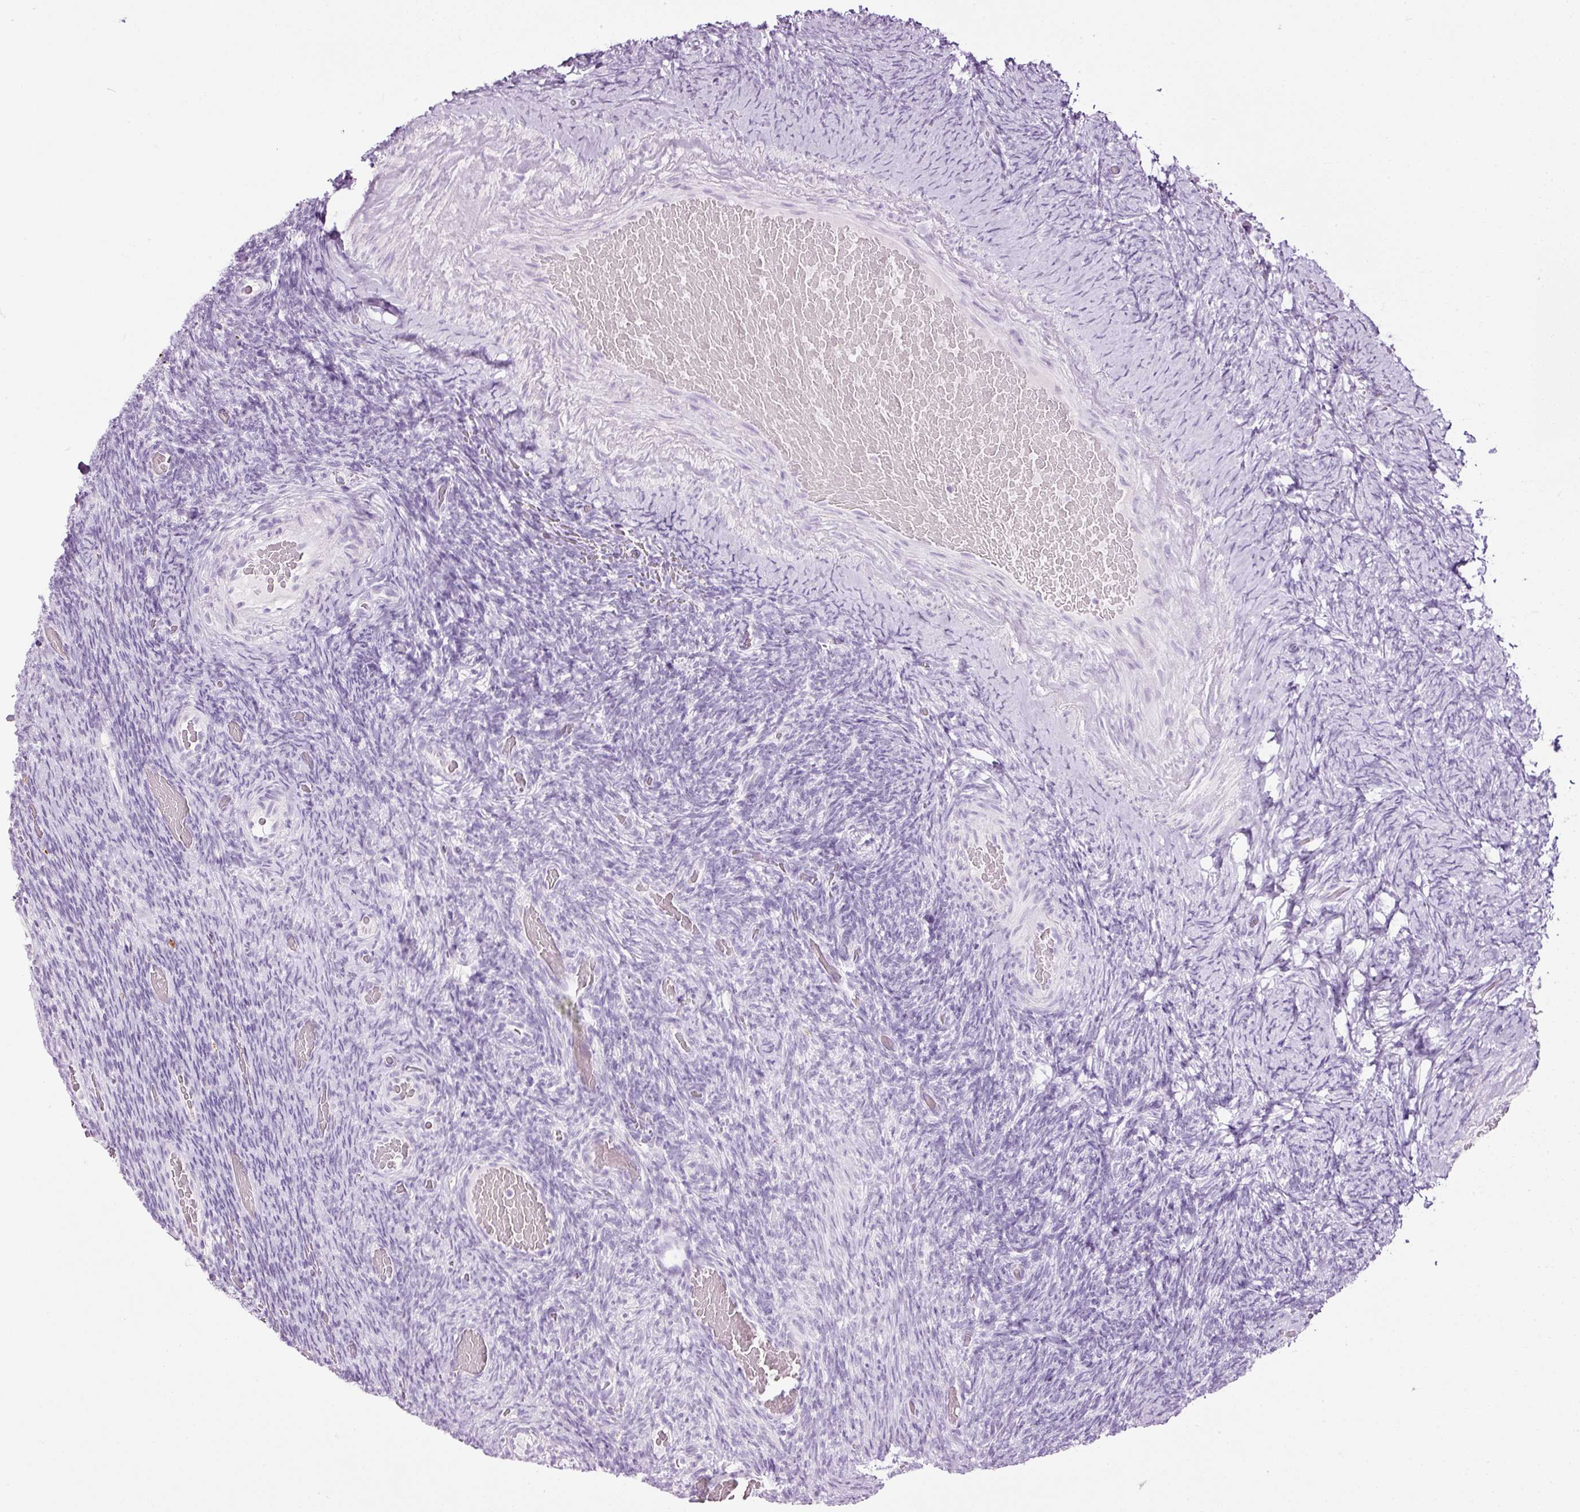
{"staining": {"intensity": "negative", "quantity": "none", "location": "none"}, "tissue": "ovary", "cell_type": "Ovarian stroma cells", "image_type": "normal", "snomed": [{"axis": "morphology", "description": "Normal tissue, NOS"}, {"axis": "topography", "description": "Ovary"}], "caption": "High power microscopy photomicrograph of an immunohistochemistry (IHC) photomicrograph of benign ovary, revealing no significant expression in ovarian stroma cells.", "gene": "ZNF639", "patient": {"sex": "female", "age": 34}}